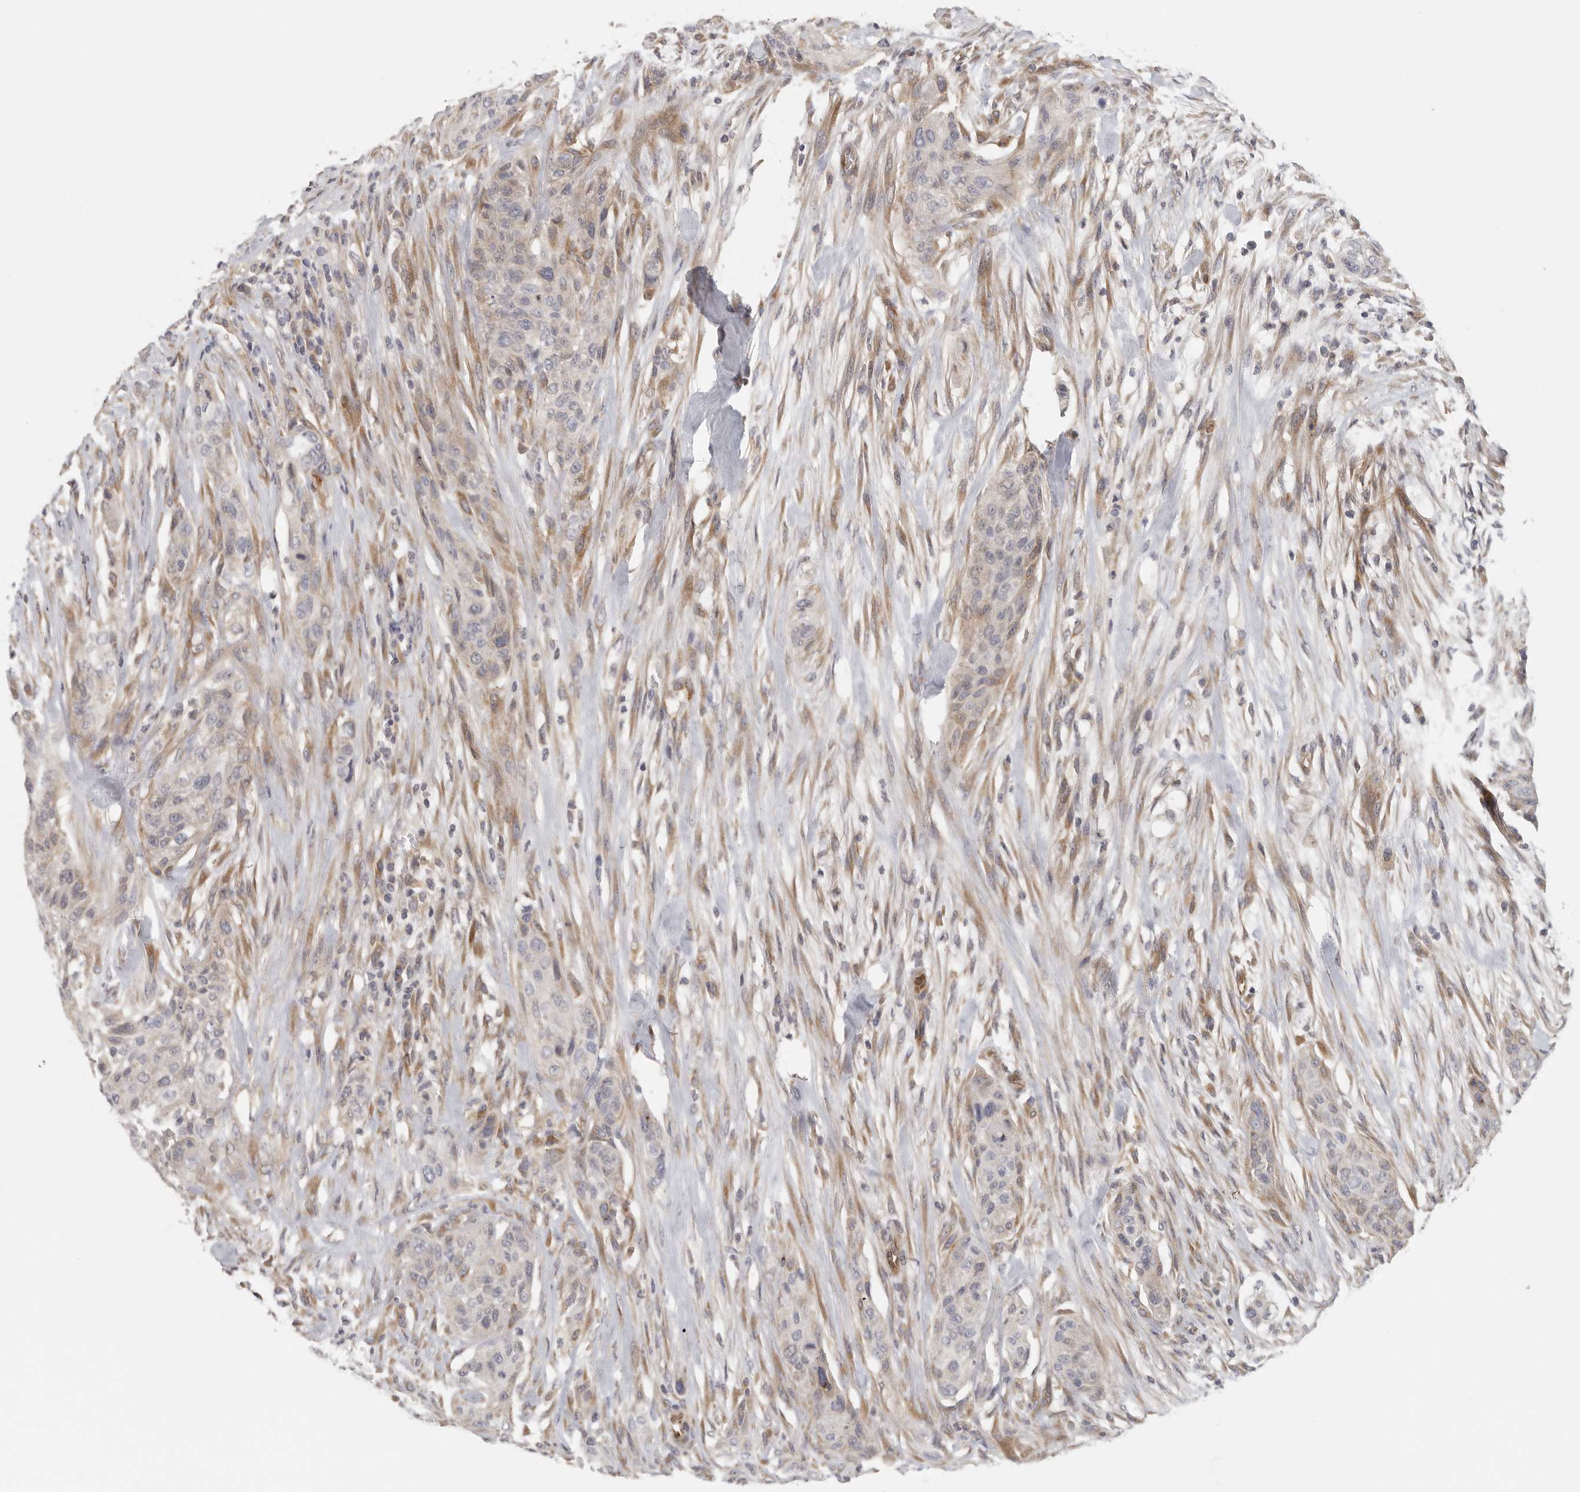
{"staining": {"intensity": "weak", "quantity": "<25%", "location": "cytoplasmic/membranous"}, "tissue": "urothelial cancer", "cell_type": "Tumor cells", "image_type": "cancer", "snomed": [{"axis": "morphology", "description": "Urothelial carcinoma, High grade"}, {"axis": "topography", "description": "Urinary bladder"}], "caption": "IHC histopathology image of neoplastic tissue: human urothelial cancer stained with DAB (3,3'-diaminobenzidine) reveals no significant protein expression in tumor cells.", "gene": "BCAP29", "patient": {"sex": "male", "age": 35}}